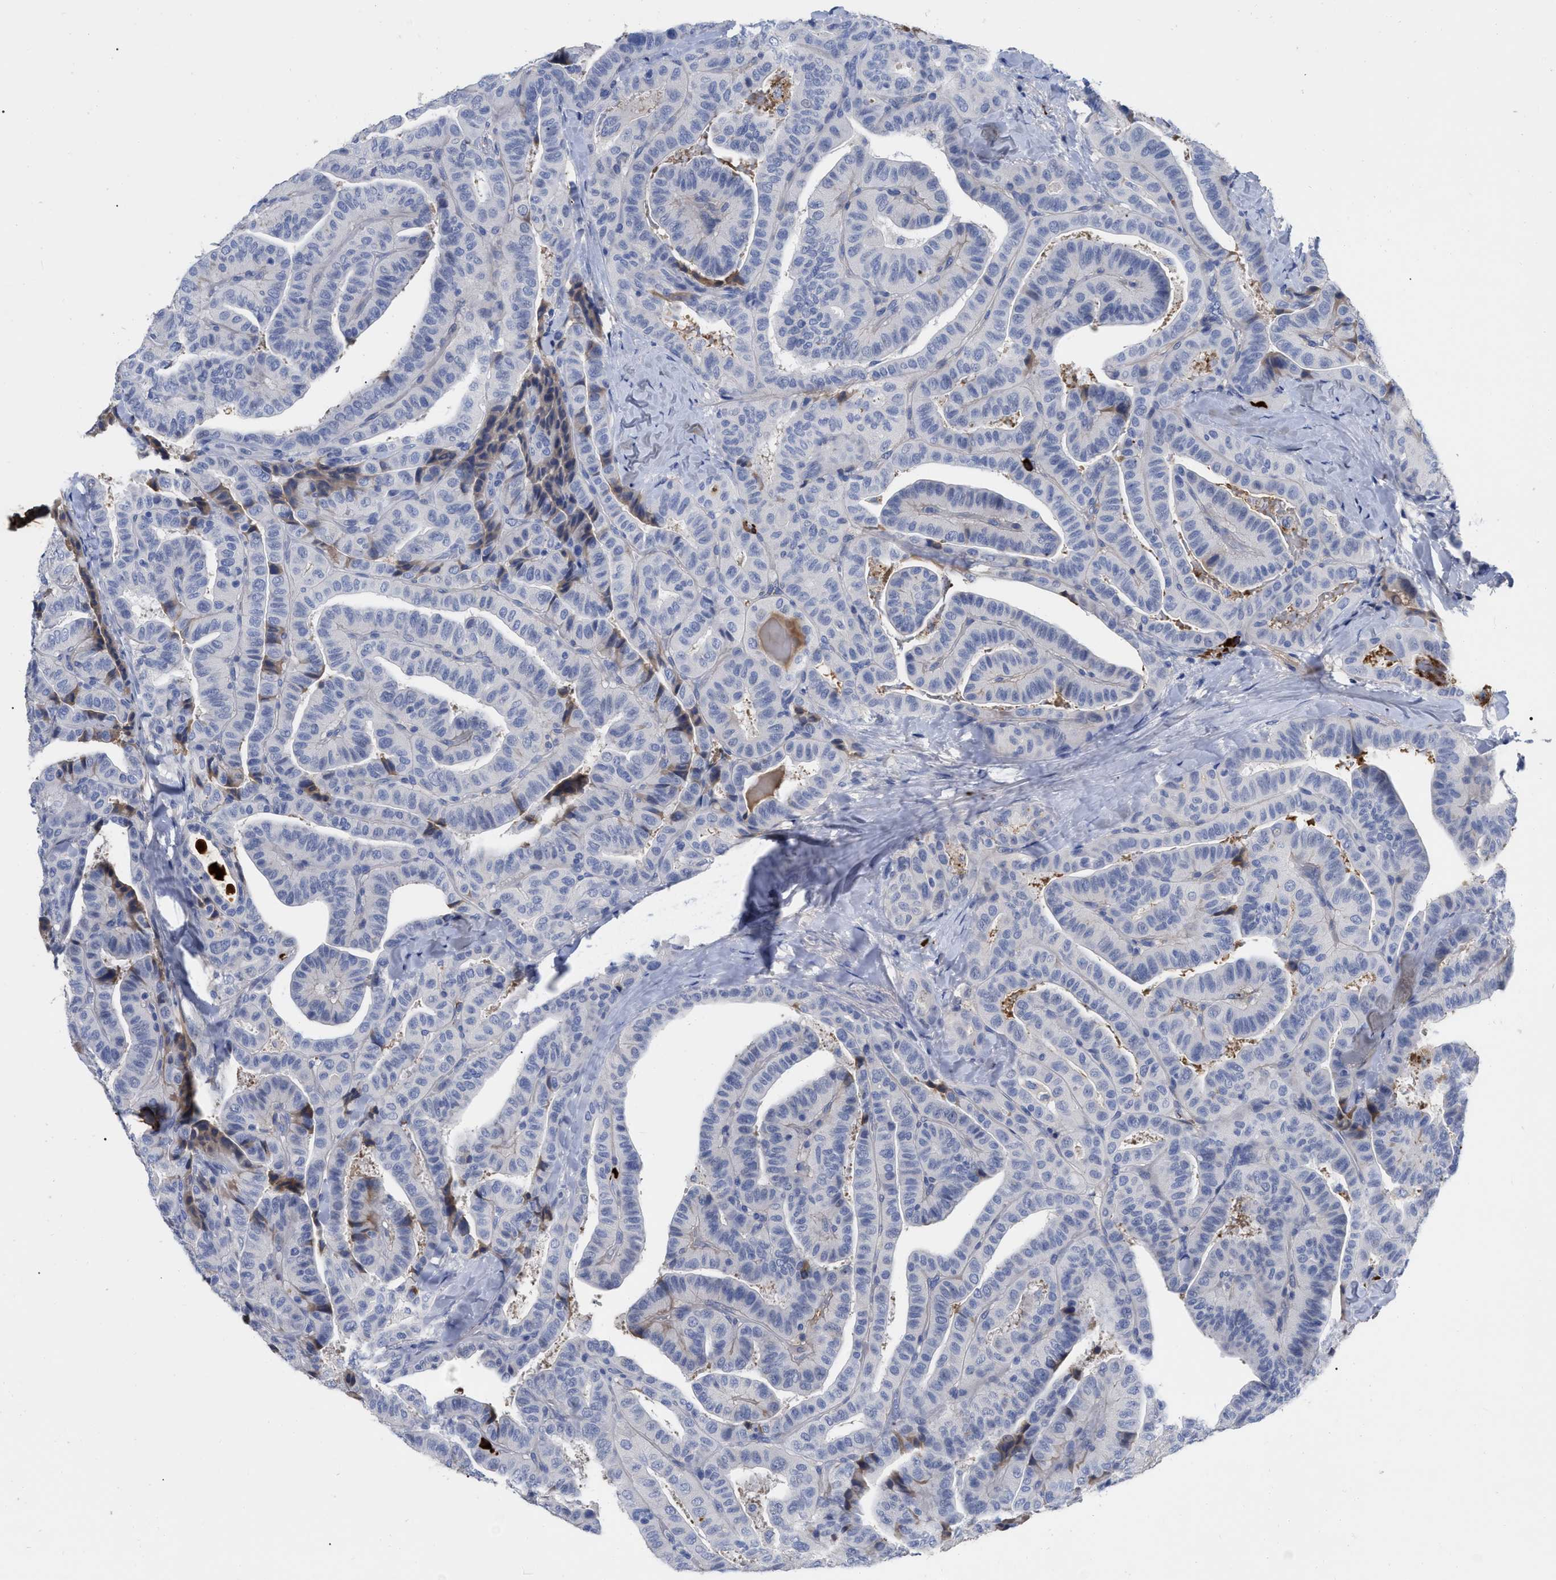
{"staining": {"intensity": "negative", "quantity": "none", "location": "none"}, "tissue": "thyroid cancer", "cell_type": "Tumor cells", "image_type": "cancer", "snomed": [{"axis": "morphology", "description": "Papillary adenocarcinoma, NOS"}, {"axis": "topography", "description": "Thyroid gland"}], "caption": "This is an immunohistochemistry (IHC) micrograph of thyroid papillary adenocarcinoma. There is no expression in tumor cells.", "gene": "IGHV5-51", "patient": {"sex": "male", "age": 77}}